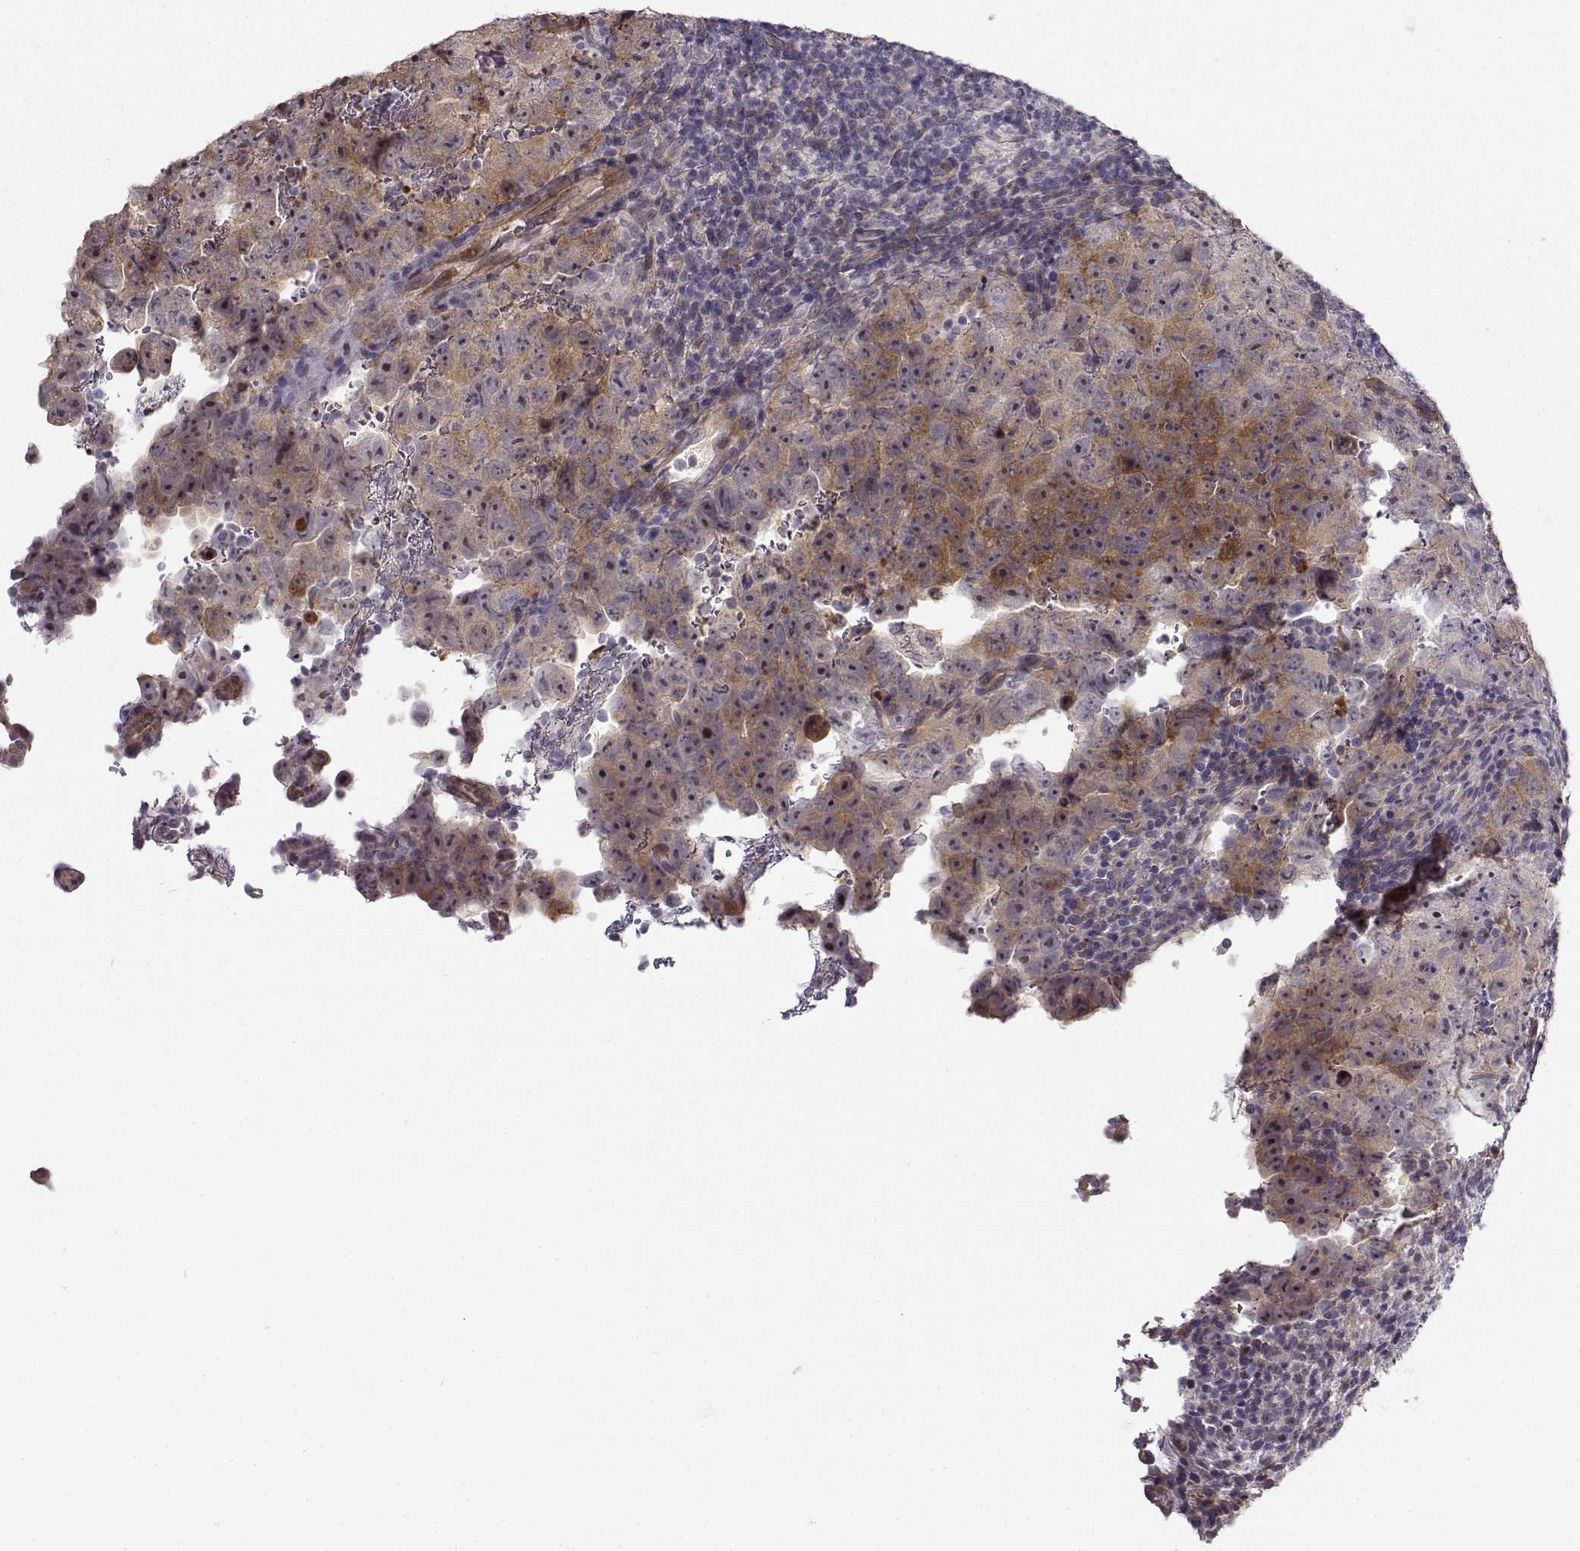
{"staining": {"intensity": "moderate", "quantity": "<25%", "location": "cytoplasmic/membranous"}, "tissue": "testis cancer", "cell_type": "Tumor cells", "image_type": "cancer", "snomed": [{"axis": "morphology", "description": "Carcinoma, Embryonal, NOS"}, {"axis": "topography", "description": "Testis"}], "caption": "Immunohistochemical staining of human embryonal carcinoma (testis) displays low levels of moderate cytoplasmic/membranous positivity in about <25% of tumor cells.", "gene": "RGS9BP", "patient": {"sex": "male", "age": 24}}